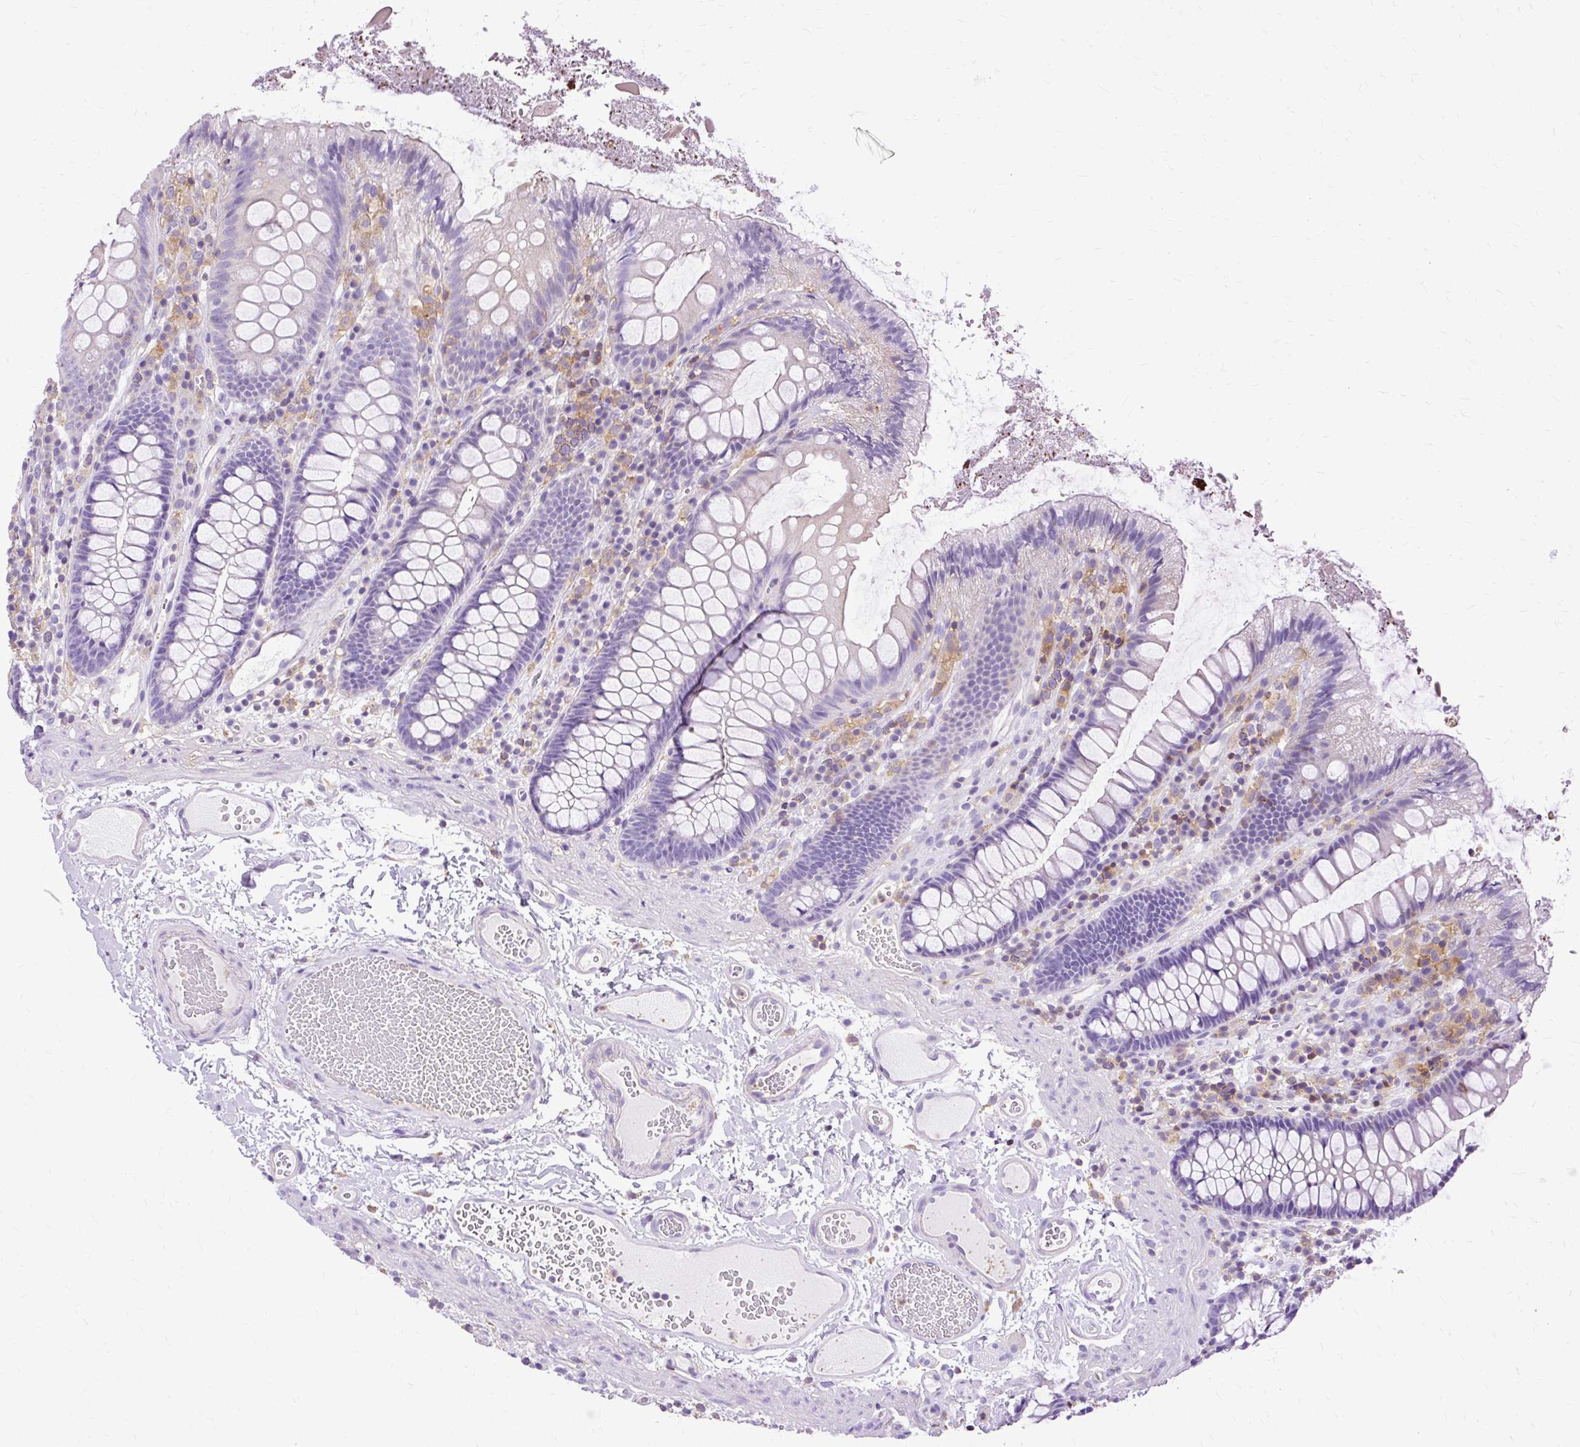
{"staining": {"intensity": "negative", "quantity": "none", "location": "none"}, "tissue": "colon", "cell_type": "Endothelial cells", "image_type": "normal", "snomed": [{"axis": "morphology", "description": "Normal tissue, NOS"}, {"axis": "topography", "description": "Colon"}], "caption": "Immunohistochemistry (IHC) histopathology image of normal colon: human colon stained with DAB shows no significant protein positivity in endothelial cells.", "gene": "TWF2", "patient": {"sex": "male", "age": 84}}